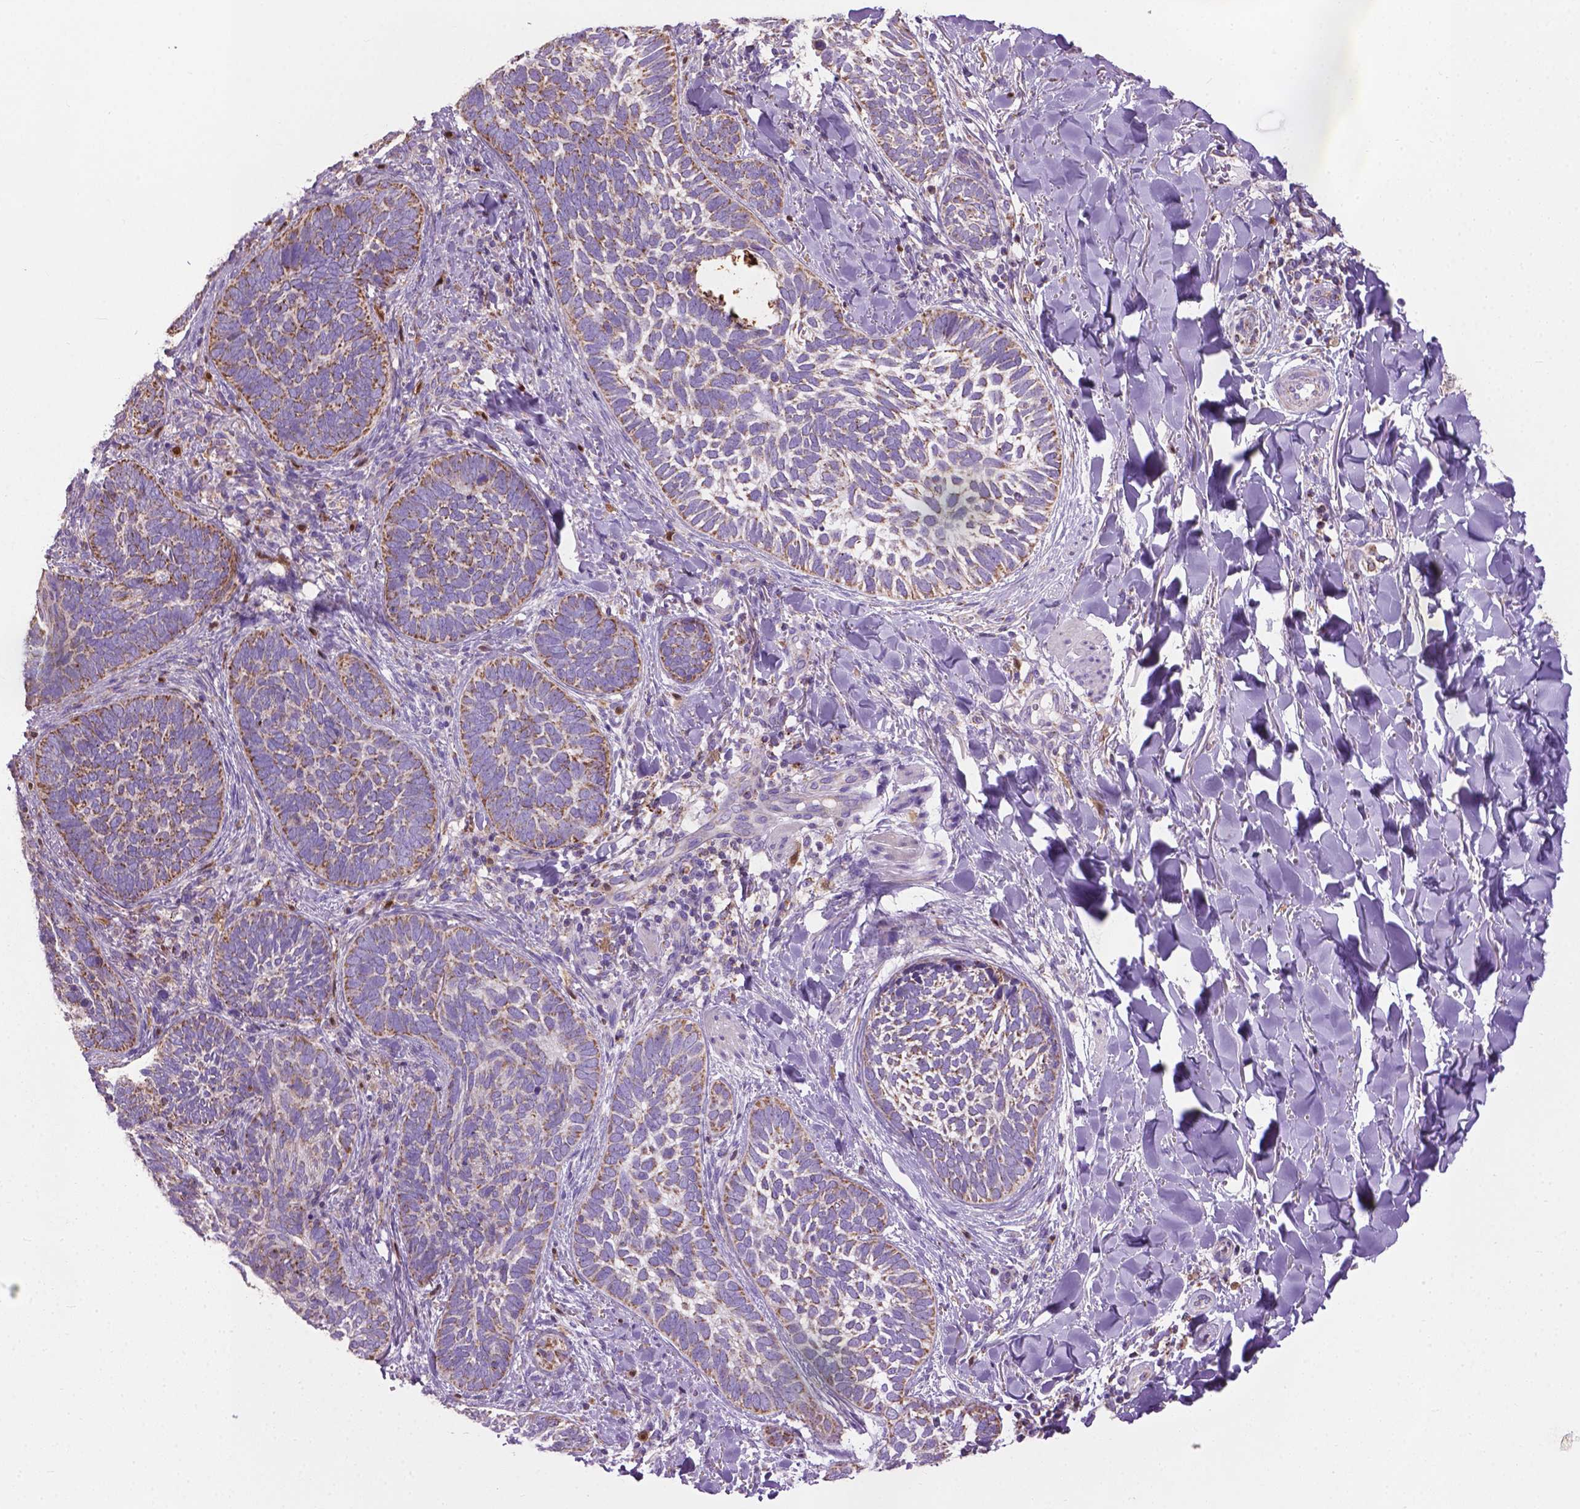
{"staining": {"intensity": "moderate", "quantity": "25%-75%", "location": "cytoplasmic/membranous"}, "tissue": "skin cancer", "cell_type": "Tumor cells", "image_type": "cancer", "snomed": [{"axis": "morphology", "description": "Normal tissue, NOS"}, {"axis": "morphology", "description": "Basal cell carcinoma"}, {"axis": "topography", "description": "Skin"}], "caption": "The immunohistochemical stain highlights moderate cytoplasmic/membranous expression in tumor cells of basal cell carcinoma (skin) tissue. (Stains: DAB (3,3'-diaminobenzidine) in brown, nuclei in blue, Microscopy: brightfield microscopy at high magnification).", "gene": "VDAC1", "patient": {"sex": "male", "age": 46}}